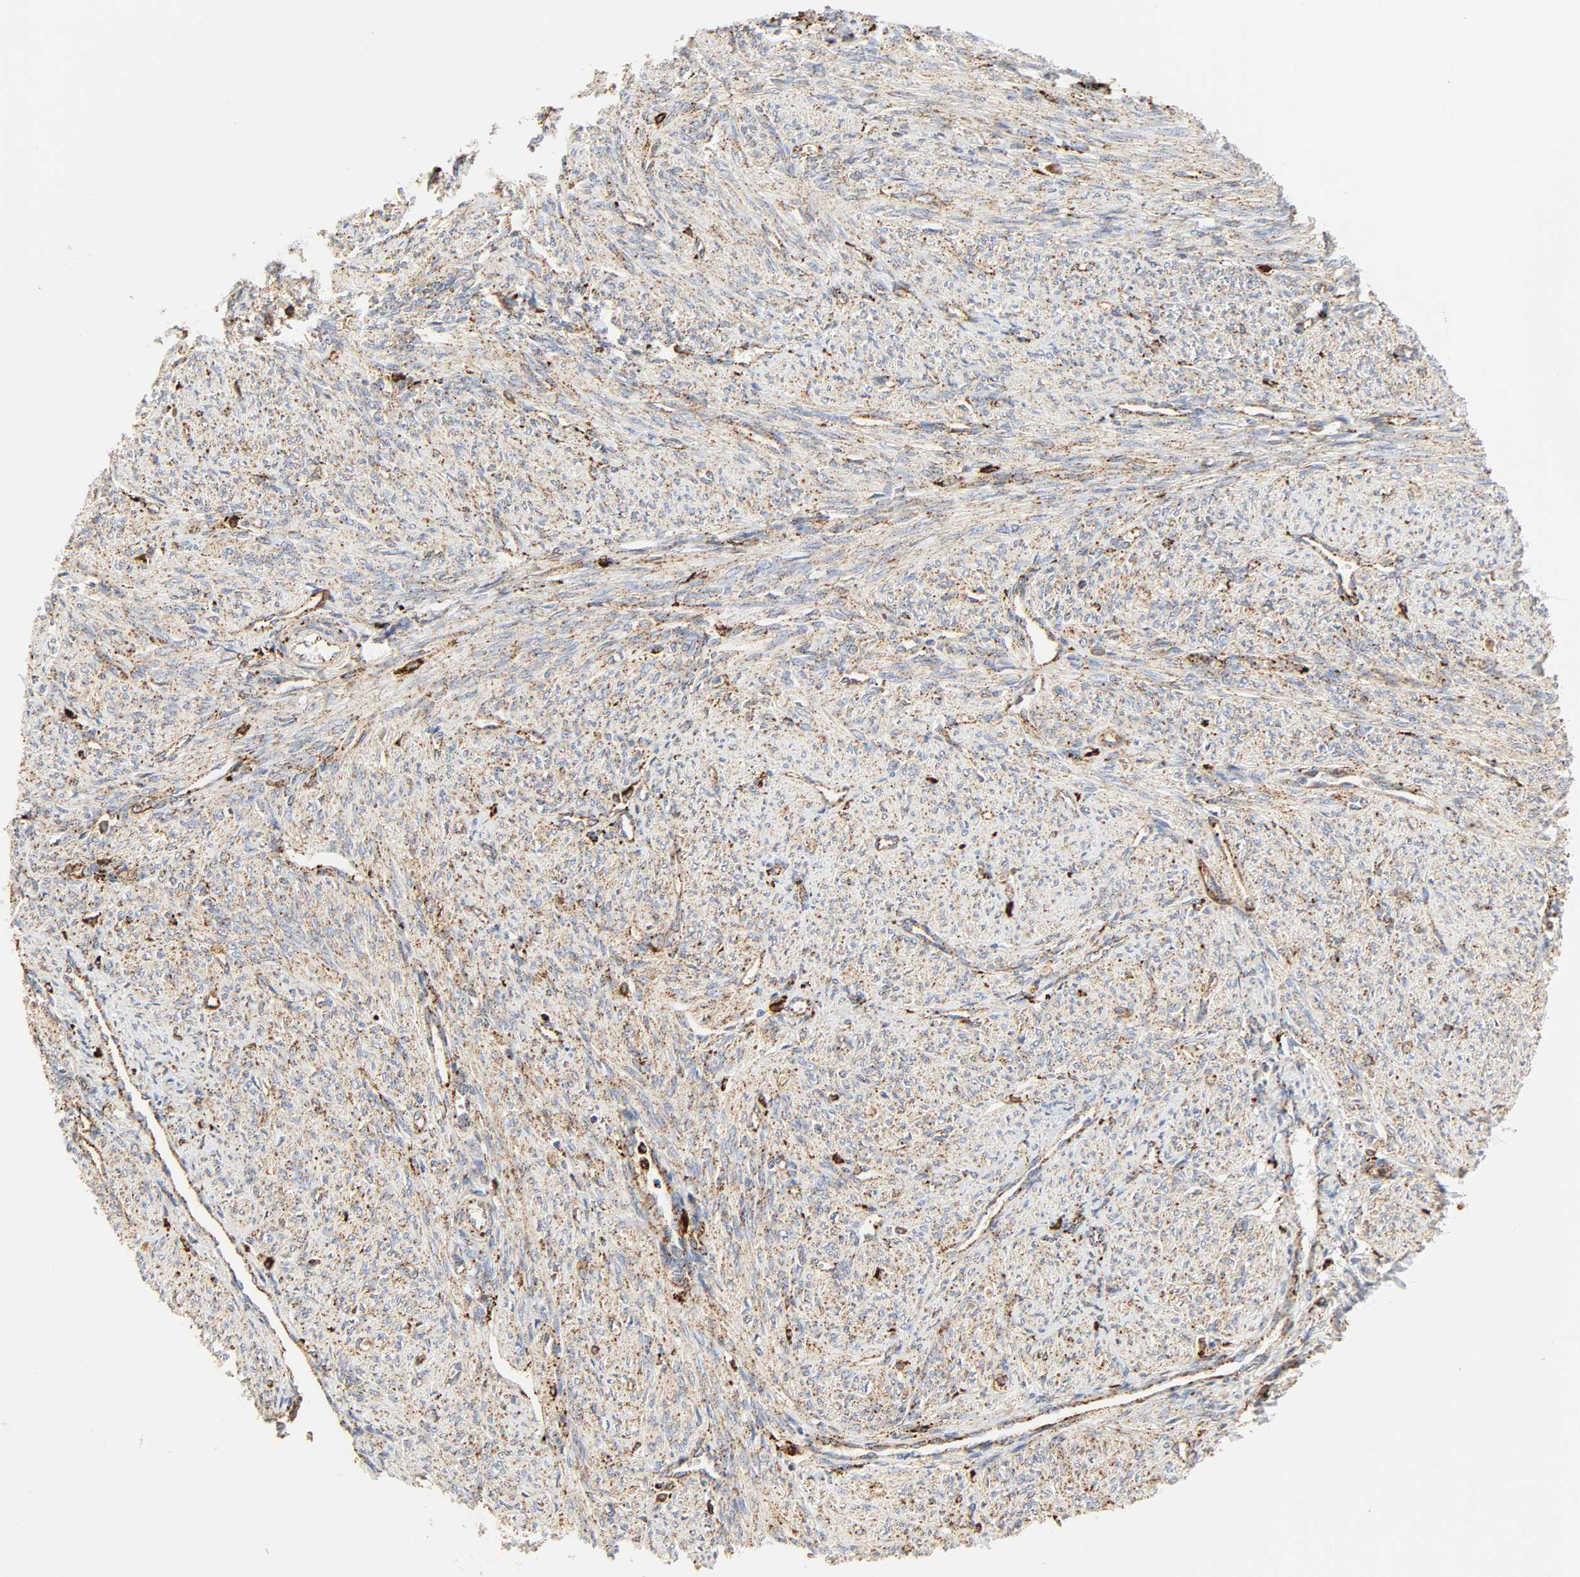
{"staining": {"intensity": "moderate", "quantity": ">75%", "location": "cytoplasmic/membranous"}, "tissue": "smooth muscle", "cell_type": "Smooth muscle cells", "image_type": "normal", "snomed": [{"axis": "morphology", "description": "Normal tissue, NOS"}, {"axis": "topography", "description": "Smooth muscle"}], "caption": "The image demonstrates a brown stain indicating the presence of a protein in the cytoplasmic/membranous of smooth muscle cells in smooth muscle. Immunohistochemistry (ihc) stains the protein in brown and the nuclei are stained blue.", "gene": "PSAP", "patient": {"sex": "female", "age": 65}}